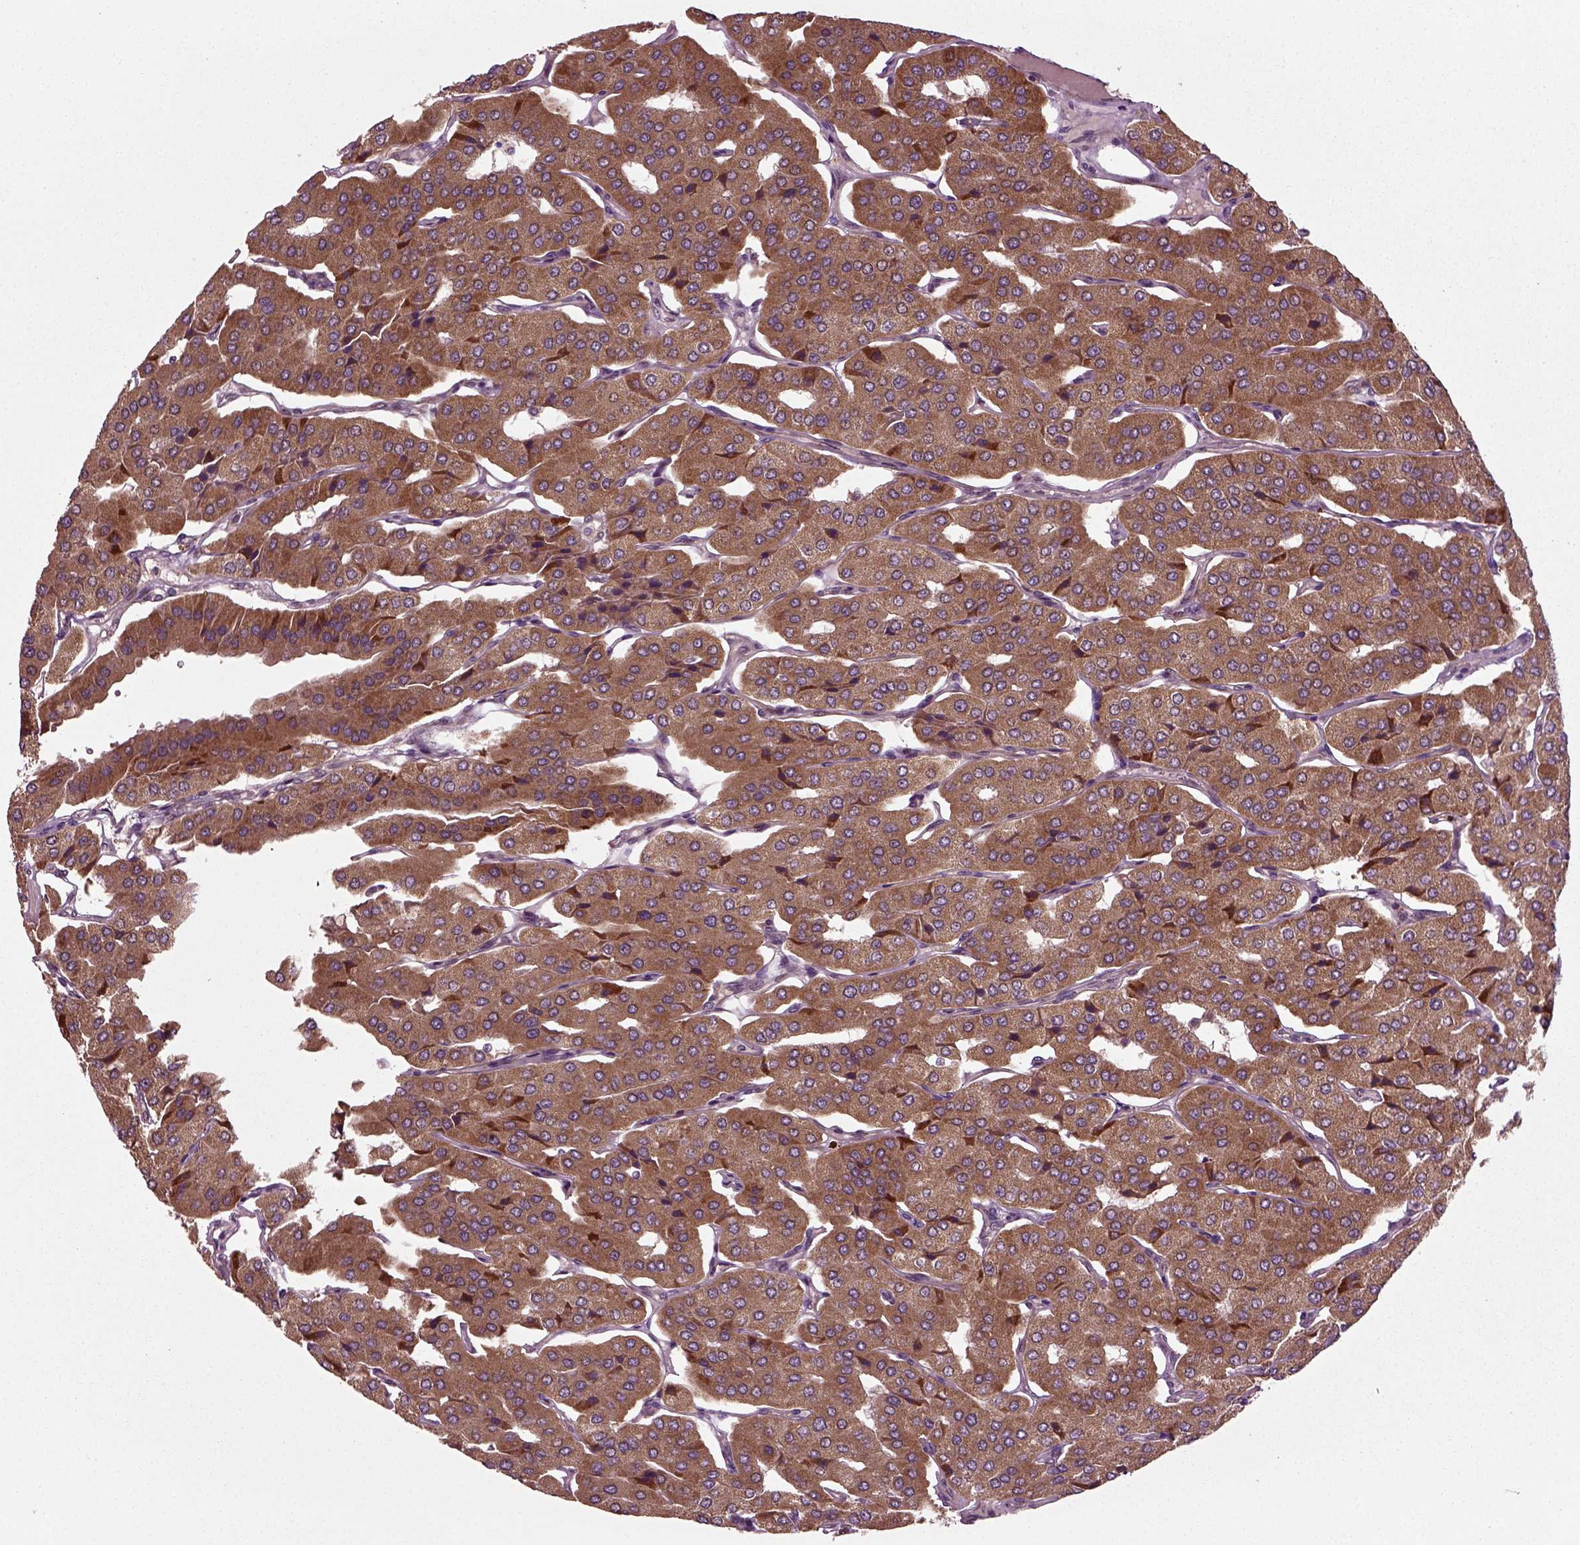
{"staining": {"intensity": "moderate", "quantity": ">75%", "location": "cytoplasmic/membranous"}, "tissue": "parathyroid gland", "cell_type": "Glandular cells", "image_type": "normal", "snomed": [{"axis": "morphology", "description": "Normal tissue, NOS"}, {"axis": "morphology", "description": "Adenoma, NOS"}, {"axis": "topography", "description": "Parathyroid gland"}], "caption": "Immunohistochemical staining of benign human parathyroid gland displays >75% levels of moderate cytoplasmic/membranous protein expression in about >75% of glandular cells. (Stains: DAB in brown, nuclei in blue, Microscopy: brightfield microscopy at high magnification).", "gene": "PLCD3", "patient": {"sex": "female", "age": 86}}